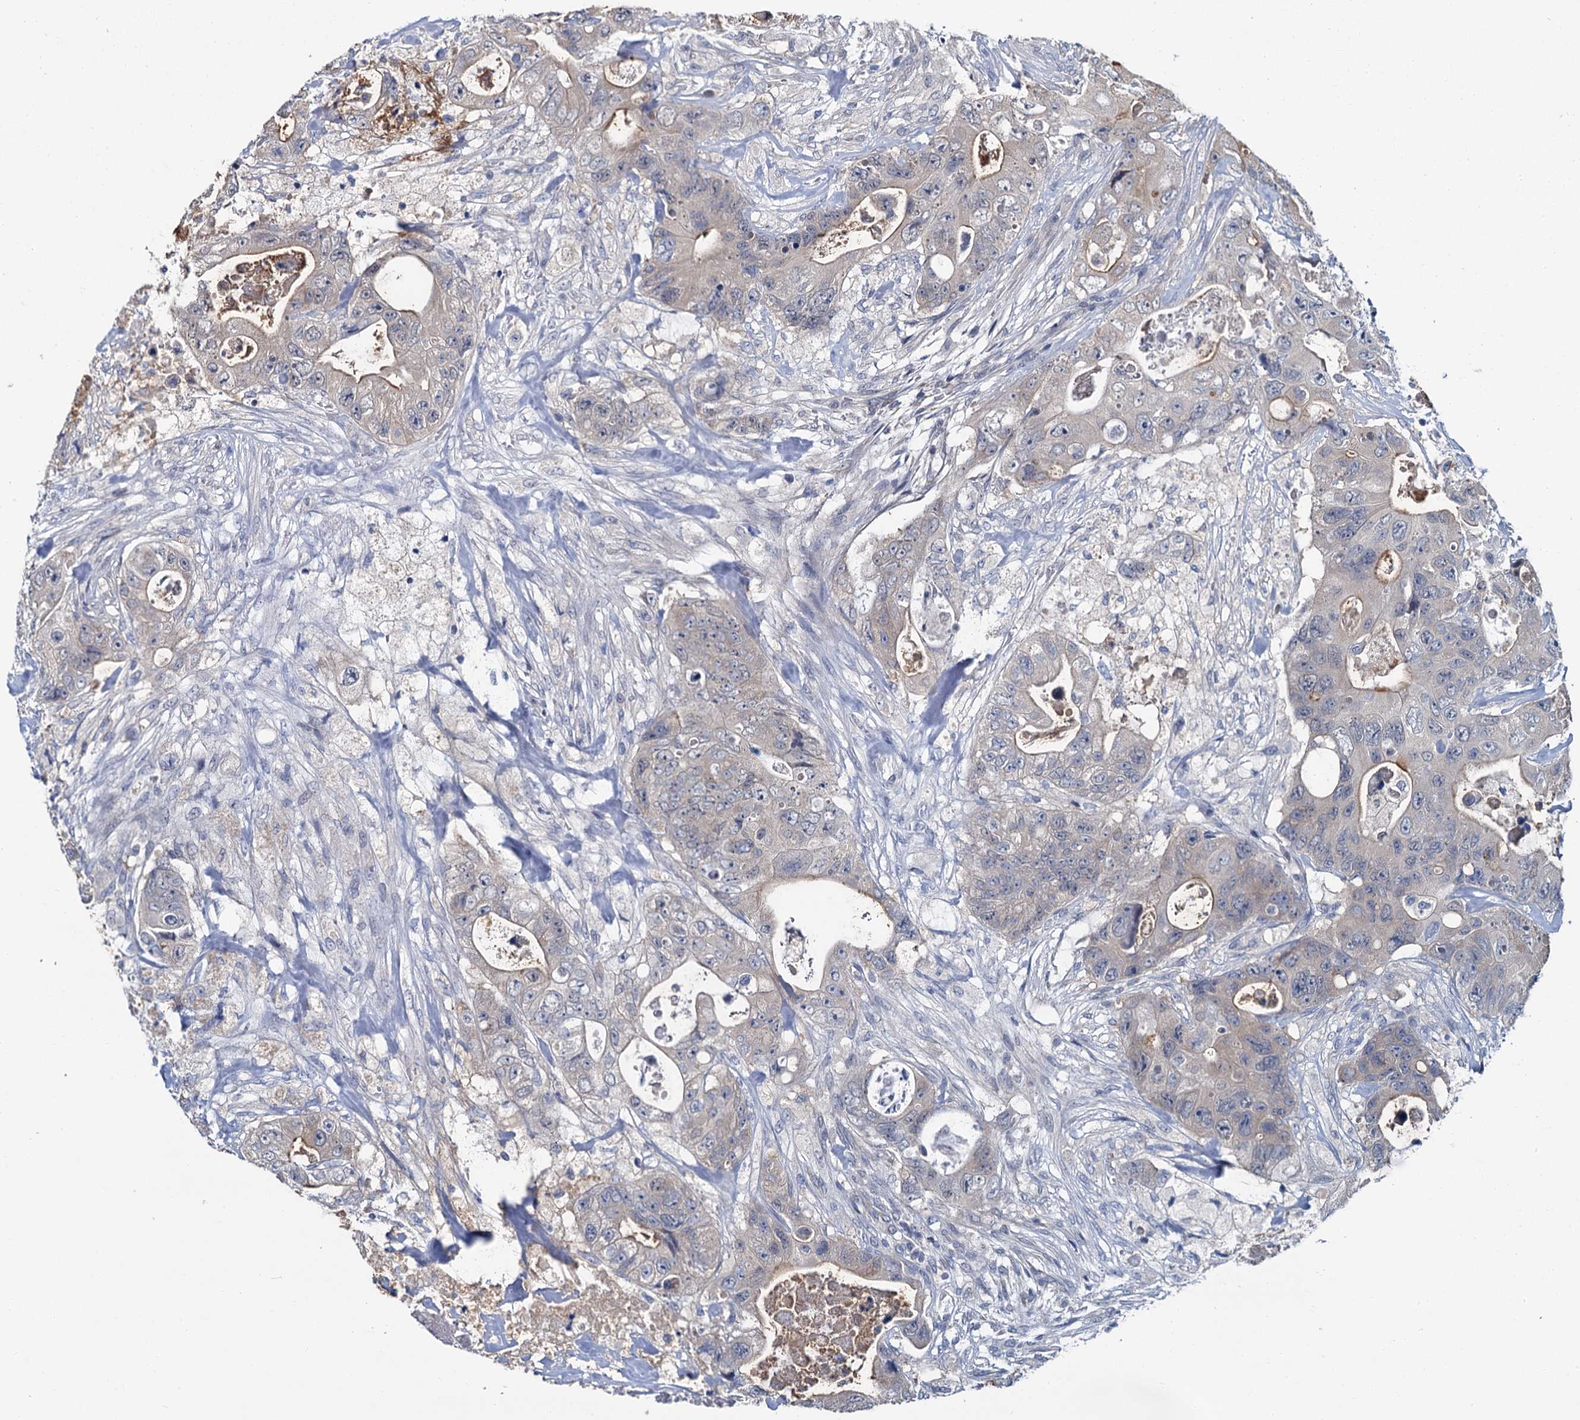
{"staining": {"intensity": "weak", "quantity": "<25%", "location": "cytoplasmic/membranous"}, "tissue": "colorectal cancer", "cell_type": "Tumor cells", "image_type": "cancer", "snomed": [{"axis": "morphology", "description": "Adenocarcinoma, NOS"}, {"axis": "topography", "description": "Colon"}], "caption": "Tumor cells show no significant staining in colorectal adenocarcinoma. (DAB (3,3'-diaminobenzidine) IHC, high magnification).", "gene": "MIOX", "patient": {"sex": "female", "age": 46}}